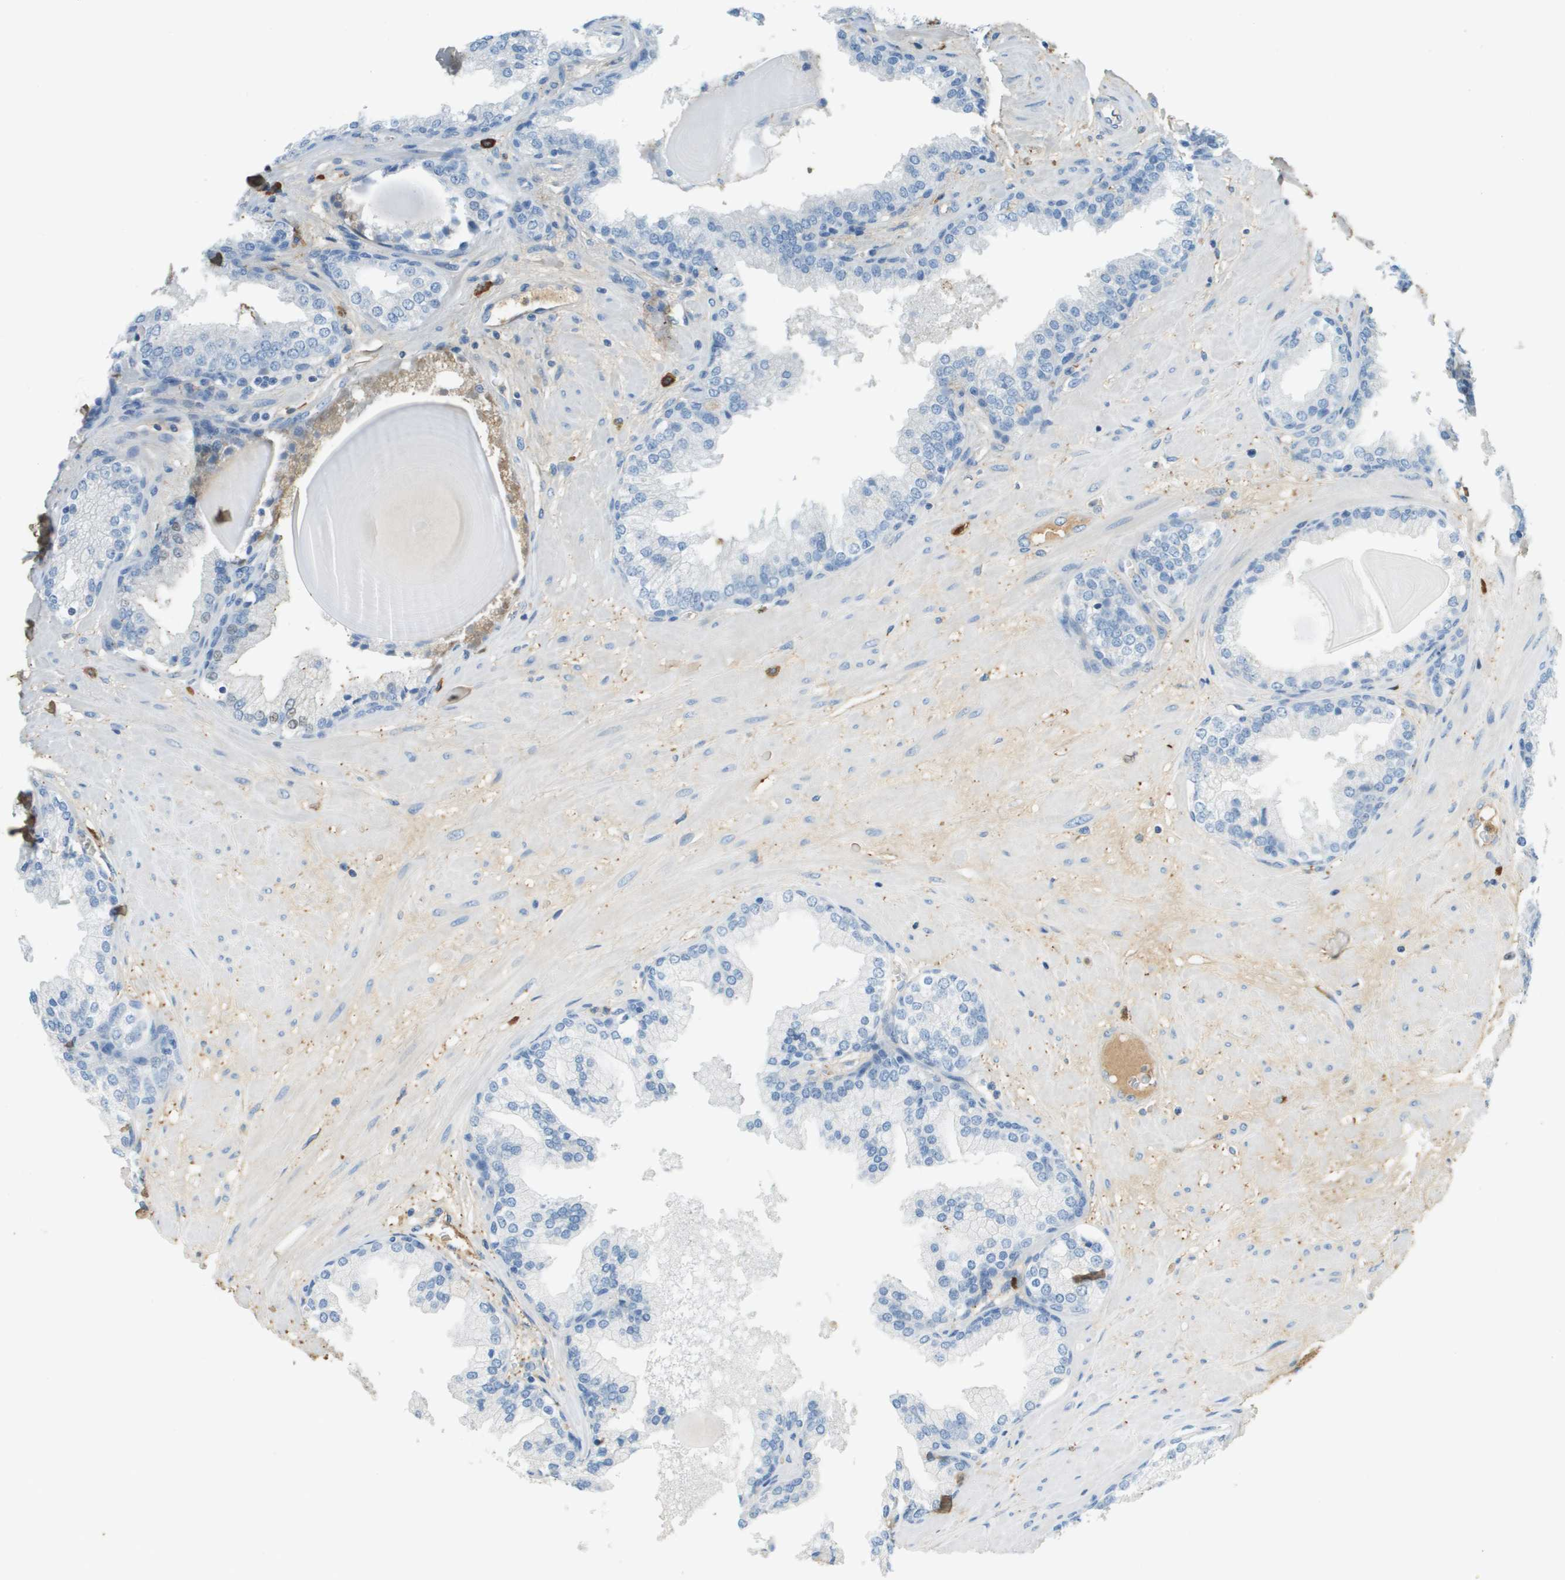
{"staining": {"intensity": "negative", "quantity": "none", "location": "none"}, "tissue": "prostate", "cell_type": "Glandular cells", "image_type": "normal", "snomed": [{"axis": "morphology", "description": "Normal tissue, NOS"}, {"axis": "topography", "description": "Prostate"}], "caption": "Immunohistochemistry (IHC) photomicrograph of unremarkable prostate stained for a protein (brown), which displays no positivity in glandular cells. Nuclei are stained in blue.", "gene": "DCN", "patient": {"sex": "male", "age": 51}}